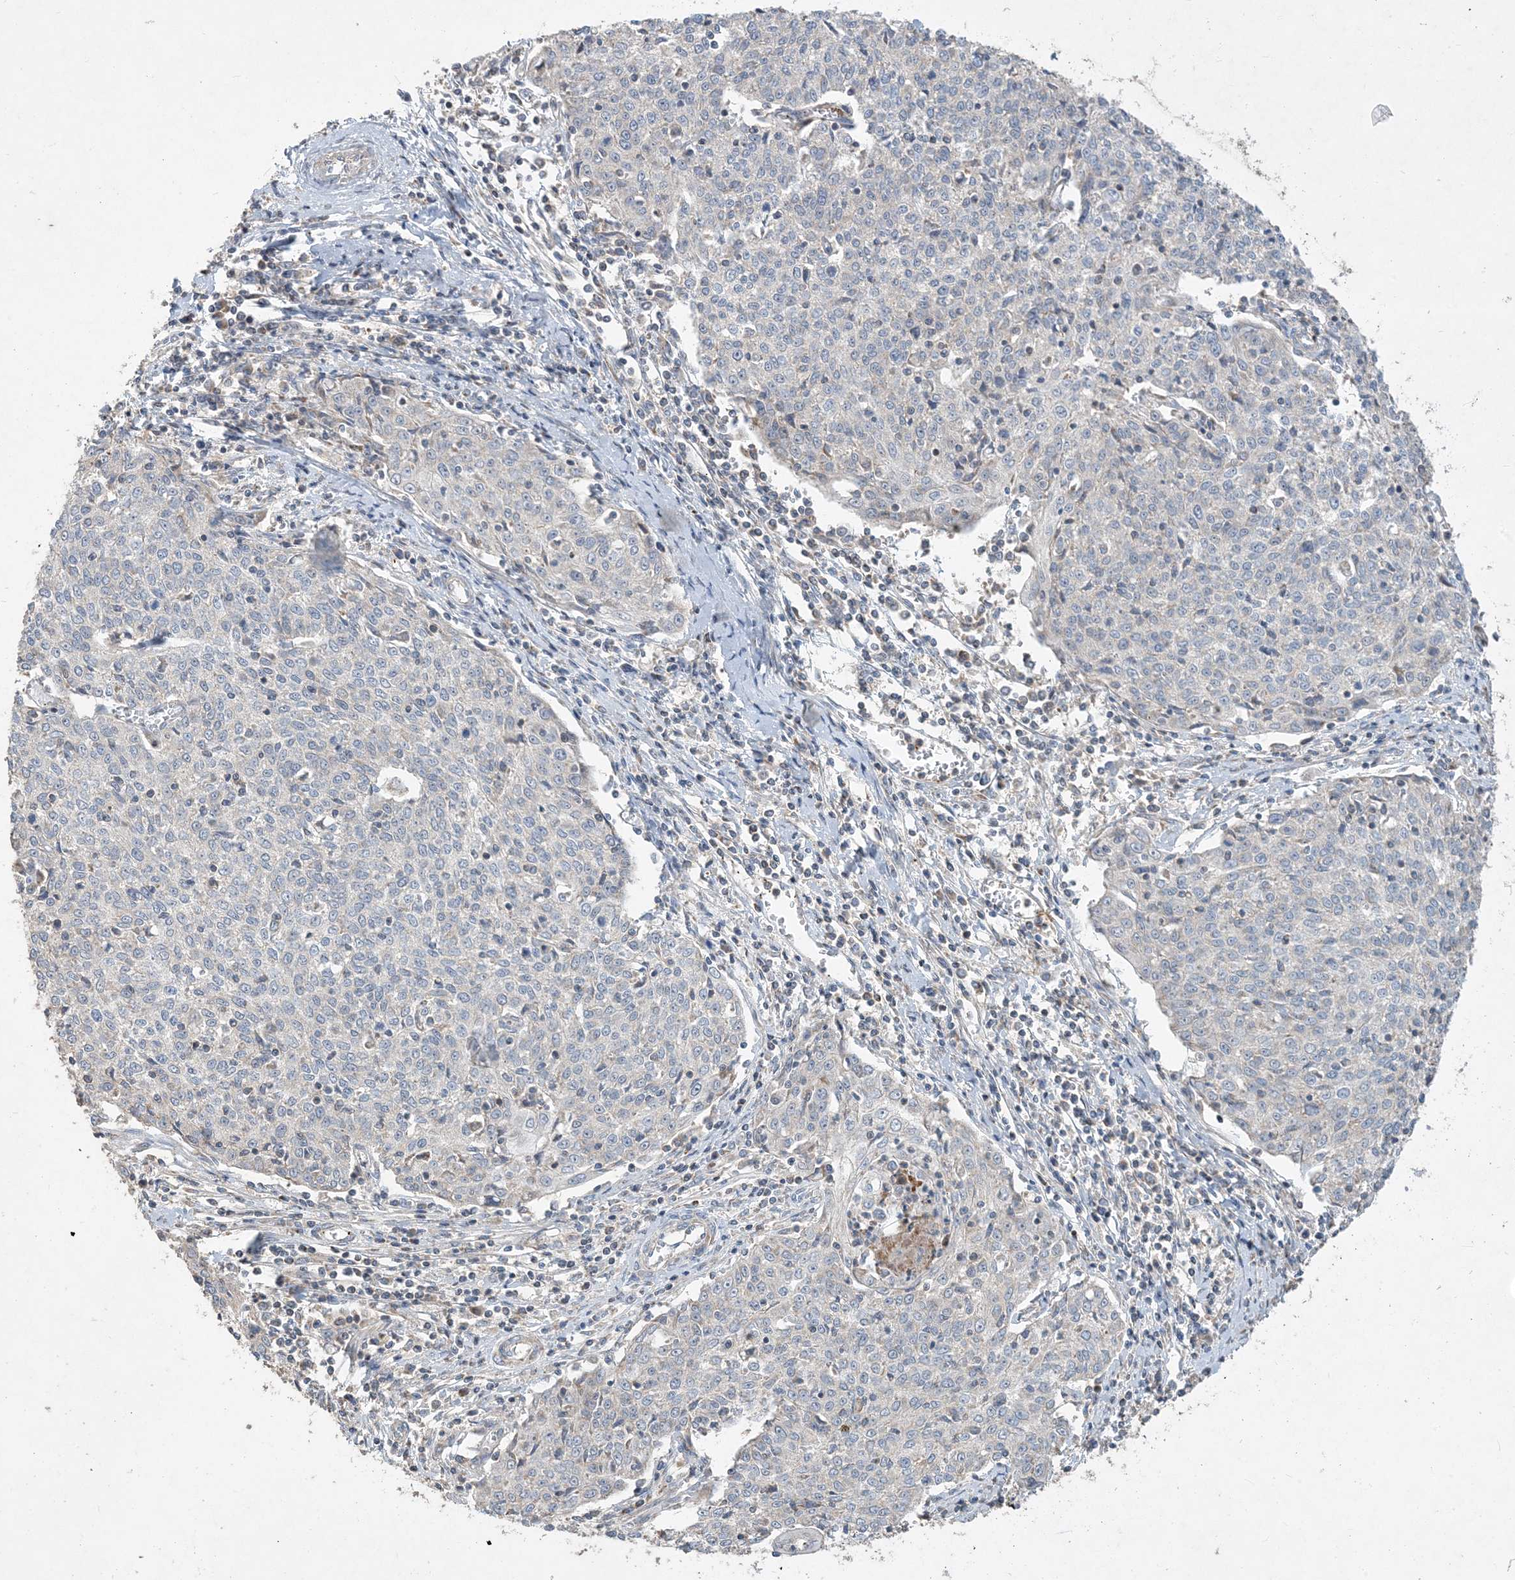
{"staining": {"intensity": "negative", "quantity": "none", "location": "none"}, "tissue": "cervical cancer", "cell_type": "Tumor cells", "image_type": "cancer", "snomed": [{"axis": "morphology", "description": "Squamous cell carcinoma, NOS"}, {"axis": "topography", "description": "Cervix"}], "caption": "Immunohistochemical staining of cervical squamous cell carcinoma demonstrates no significant expression in tumor cells. (DAB (3,3'-diaminobenzidine) immunohistochemistry with hematoxylin counter stain).", "gene": "ECHDC1", "patient": {"sex": "female", "age": 48}}